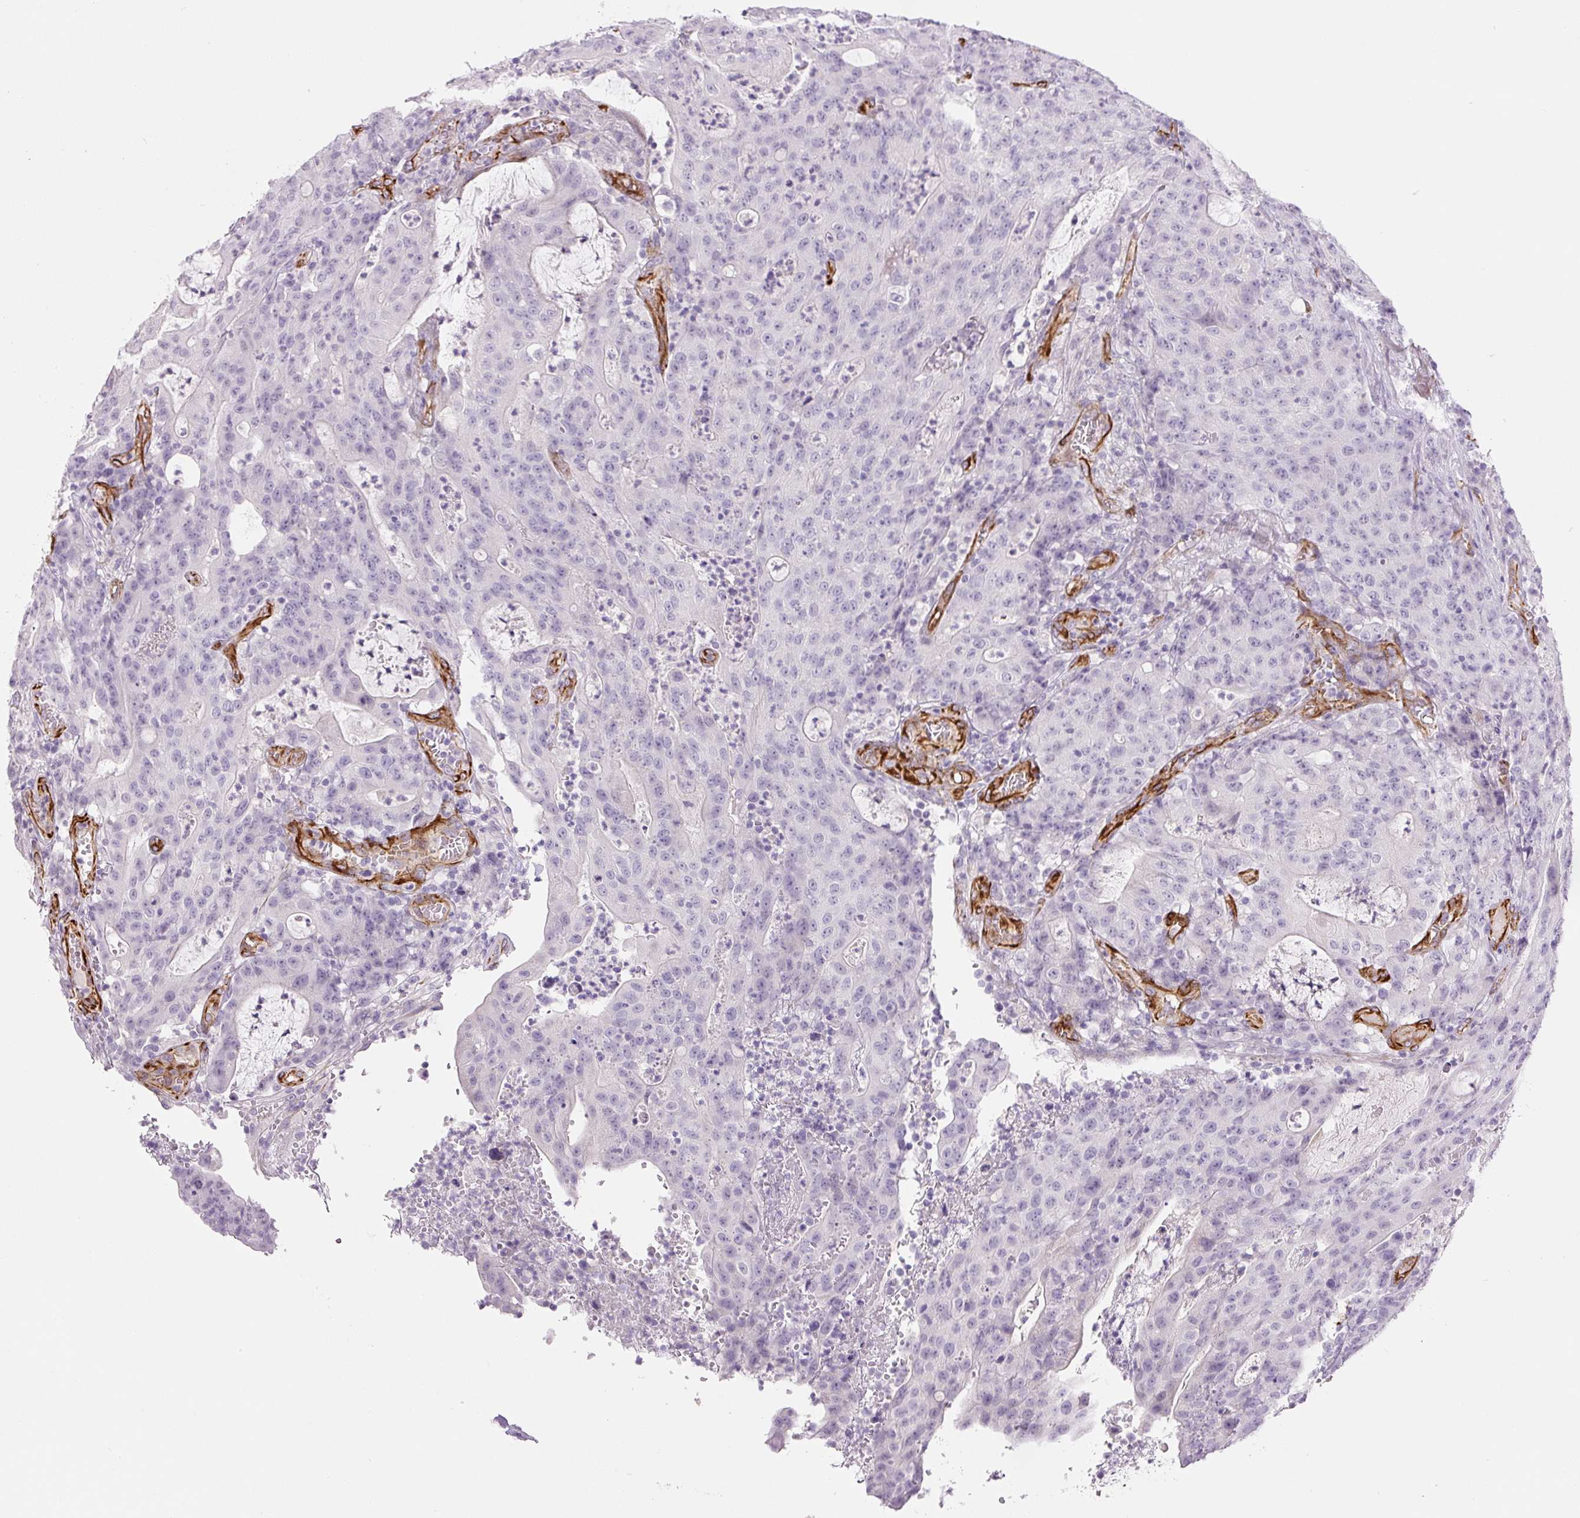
{"staining": {"intensity": "negative", "quantity": "none", "location": "none"}, "tissue": "colorectal cancer", "cell_type": "Tumor cells", "image_type": "cancer", "snomed": [{"axis": "morphology", "description": "Adenocarcinoma, NOS"}, {"axis": "topography", "description": "Colon"}], "caption": "Immunohistochemistry micrograph of human colorectal cancer (adenocarcinoma) stained for a protein (brown), which shows no positivity in tumor cells.", "gene": "NES", "patient": {"sex": "male", "age": 83}}